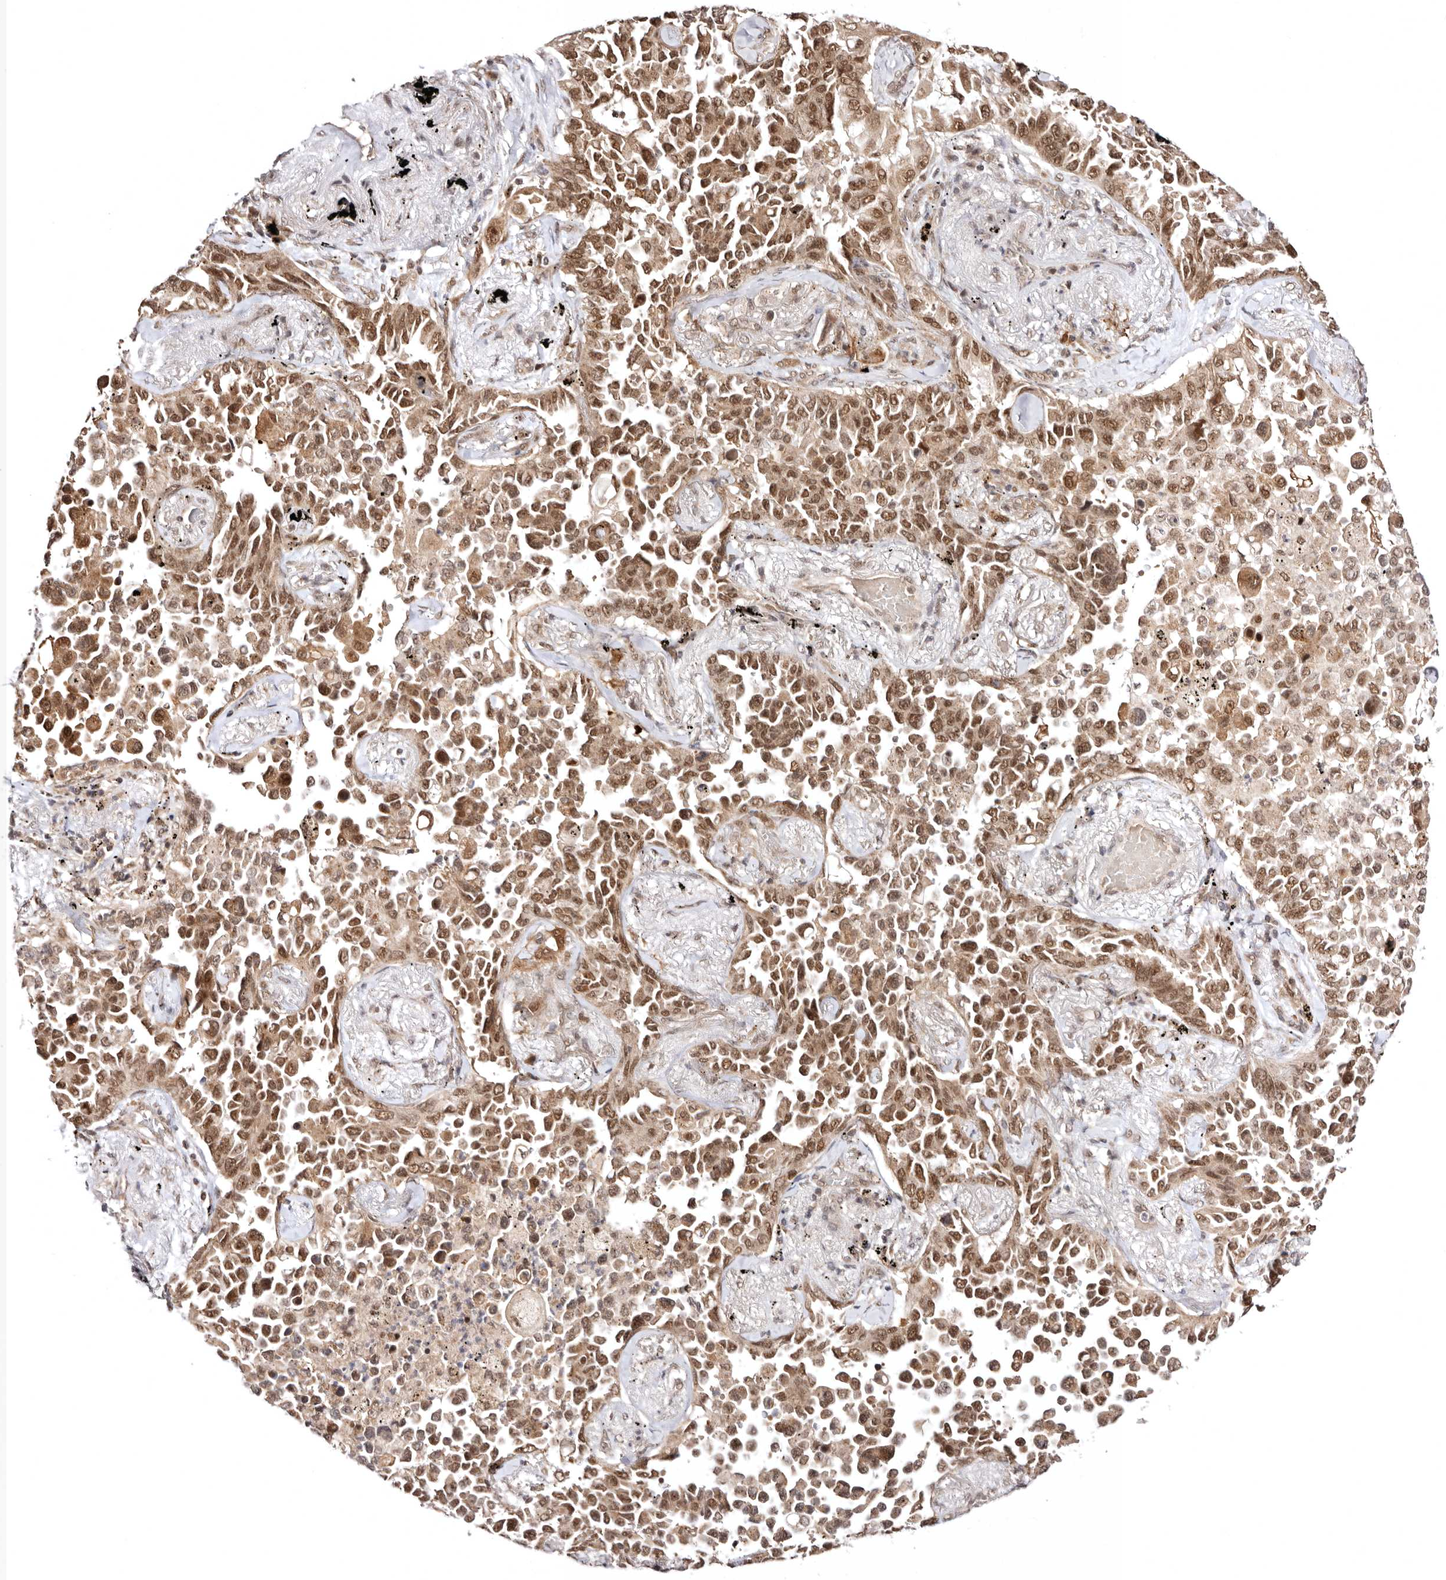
{"staining": {"intensity": "moderate", "quantity": ">75%", "location": "cytoplasmic/membranous,nuclear"}, "tissue": "lung cancer", "cell_type": "Tumor cells", "image_type": "cancer", "snomed": [{"axis": "morphology", "description": "Adenocarcinoma, NOS"}, {"axis": "topography", "description": "Lung"}], "caption": "Immunohistochemistry of lung cancer (adenocarcinoma) demonstrates medium levels of moderate cytoplasmic/membranous and nuclear staining in approximately >75% of tumor cells.", "gene": "MED8", "patient": {"sex": "female", "age": 67}}